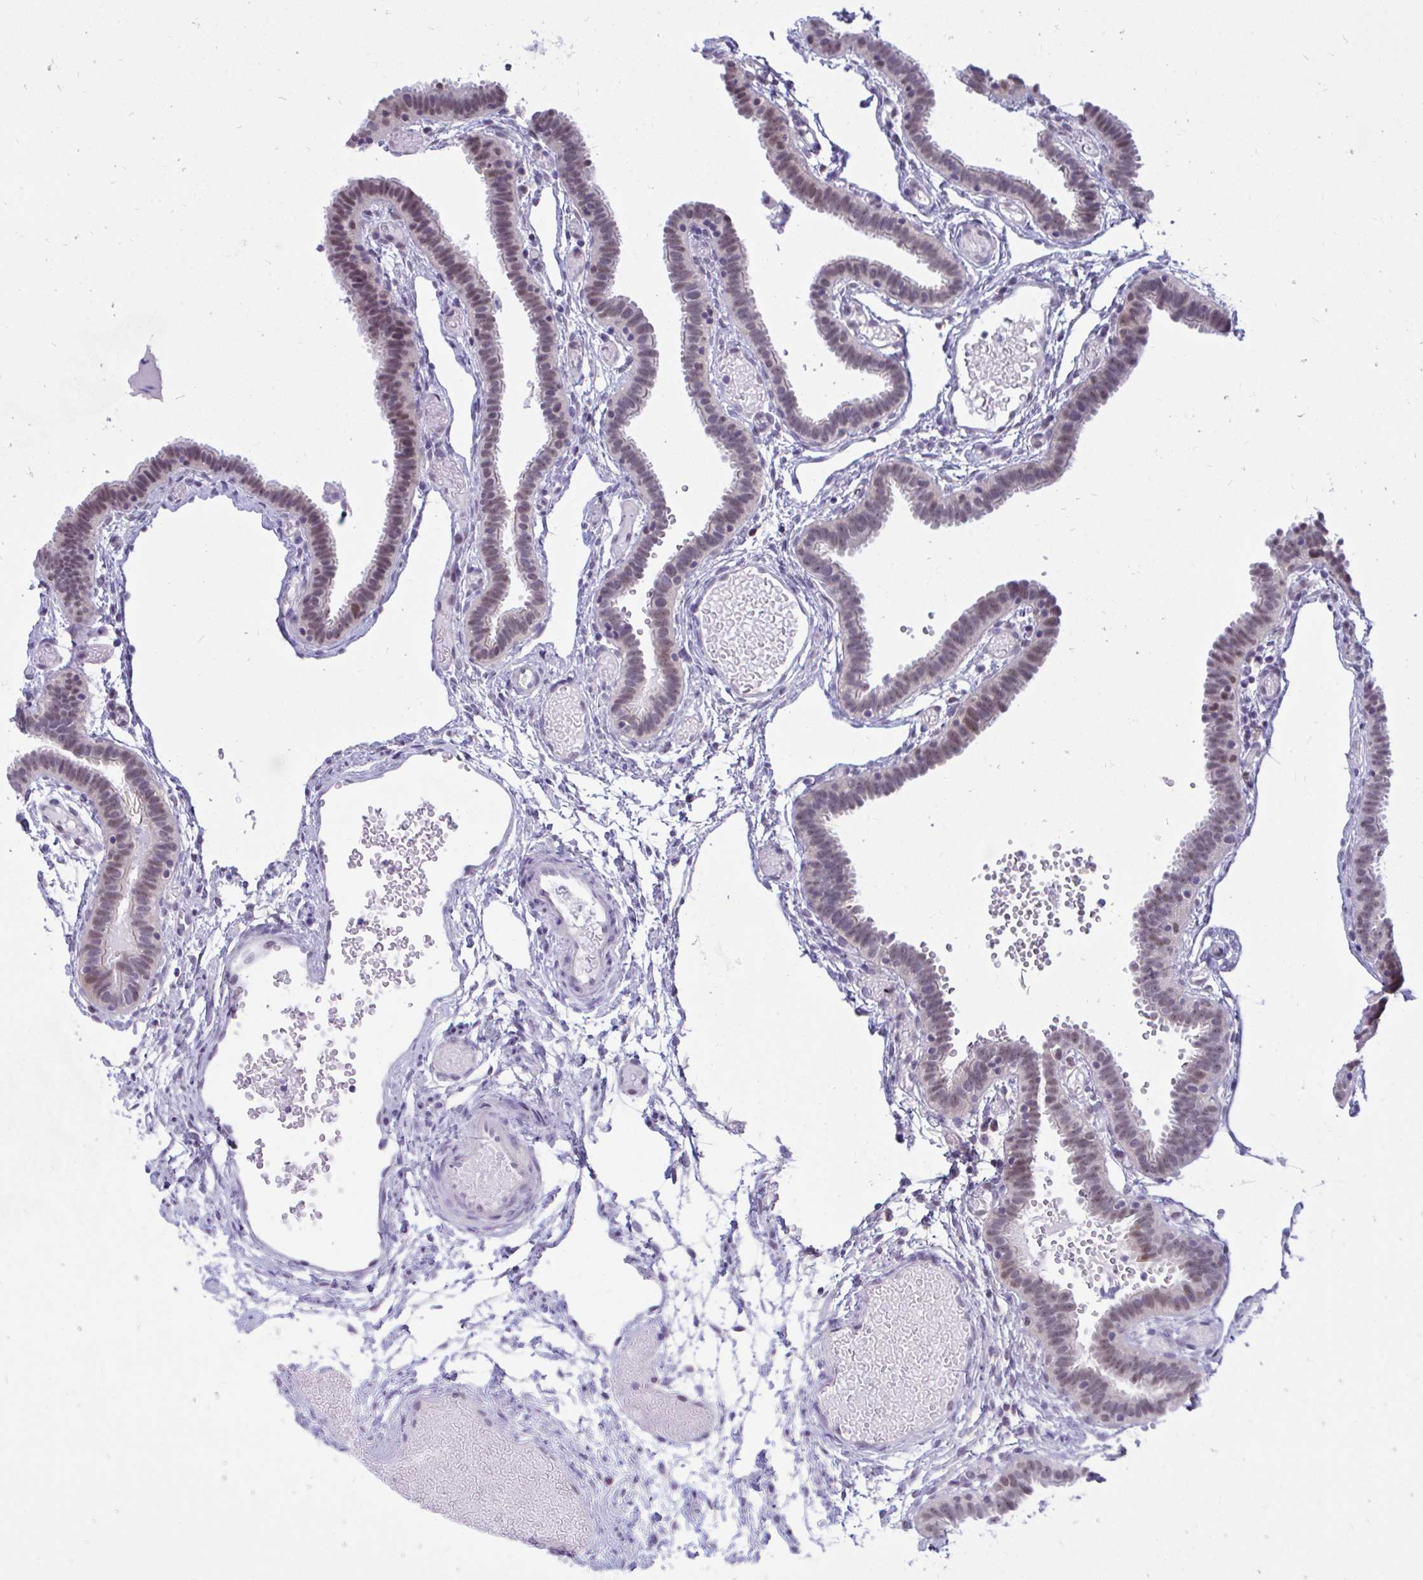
{"staining": {"intensity": "weak", "quantity": "25%-75%", "location": "nuclear"}, "tissue": "fallopian tube", "cell_type": "Glandular cells", "image_type": "normal", "snomed": [{"axis": "morphology", "description": "Normal tissue, NOS"}, {"axis": "topography", "description": "Fallopian tube"}], "caption": "An image of fallopian tube stained for a protein exhibits weak nuclear brown staining in glandular cells. The staining is performed using DAB brown chromogen to label protein expression. The nuclei are counter-stained blue using hematoxylin.", "gene": "CSE1L", "patient": {"sex": "female", "age": 37}}